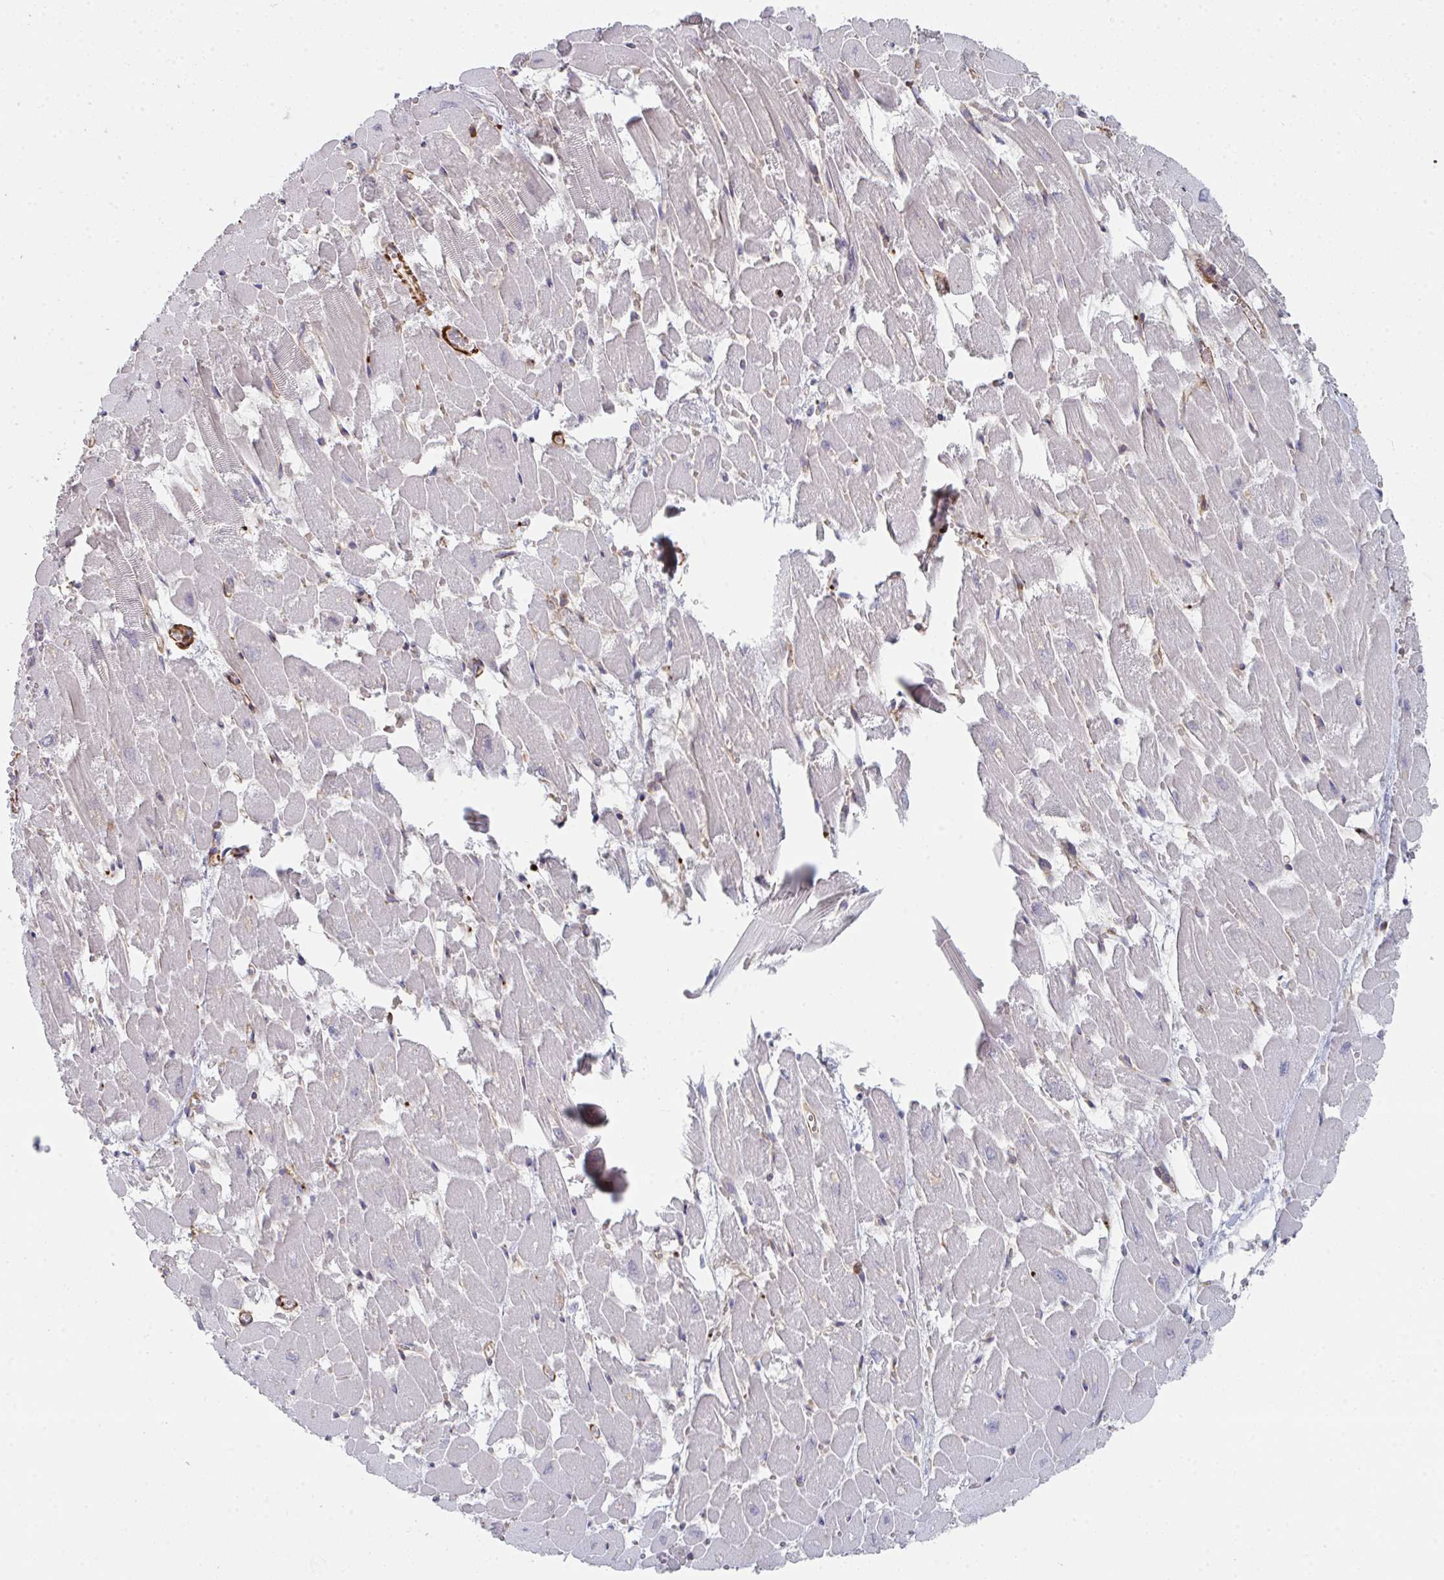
{"staining": {"intensity": "negative", "quantity": "none", "location": "none"}, "tissue": "heart muscle", "cell_type": "Cardiomyocytes", "image_type": "normal", "snomed": [{"axis": "morphology", "description": "Normal tissue, NOS"}, {"axis": "topography", "description": "Heart"}], "caption": "The immunohistochemistry (IHC) micrograph has no significant expression in cardiomyocytes of heart muscle. (Brightfield microscopy of DAB immunohistochemistry at high magnification).", "gene": "NEURL4", "patient": {"sex": "female", "age": 52}}